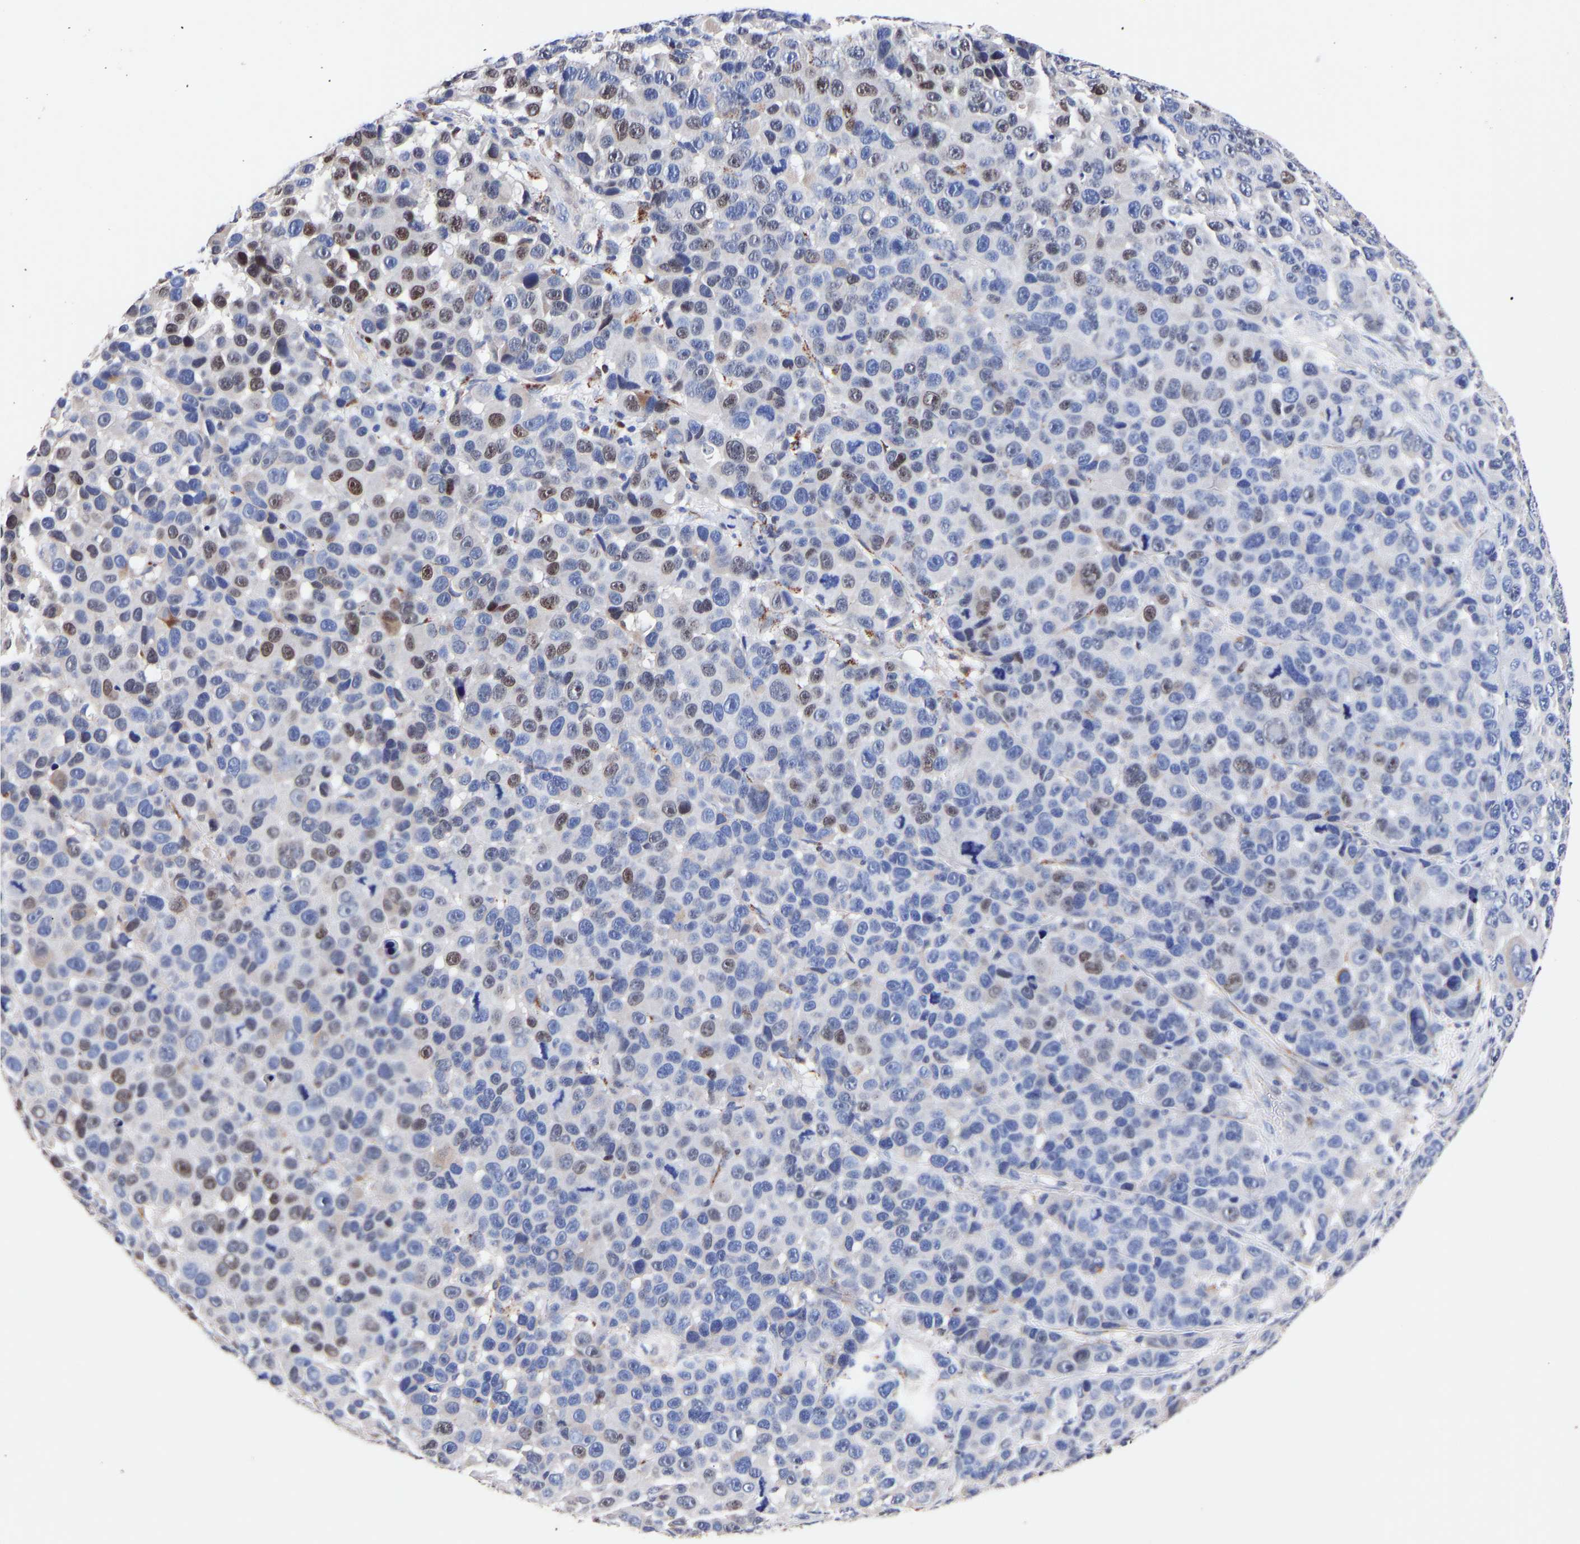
{"staining": {"intensity": "moderate", "quantity": "<25%", "location": "nuclear"}, "tissue": "melanoma", "cell_type": "Tumor cells", "image_type": "cancer", "snomed": [{"axis": "morphology", "description": "Malignant melanoma, NOS"}, {"axis": "topography", "description": "Skin"}], "caption": "Tumor cells reveal low levels of moderate nuclear positivity in about <25% of cells in melanoma.", "gene": "SEM1", "patient": {"sex": "male", "age": 53}}